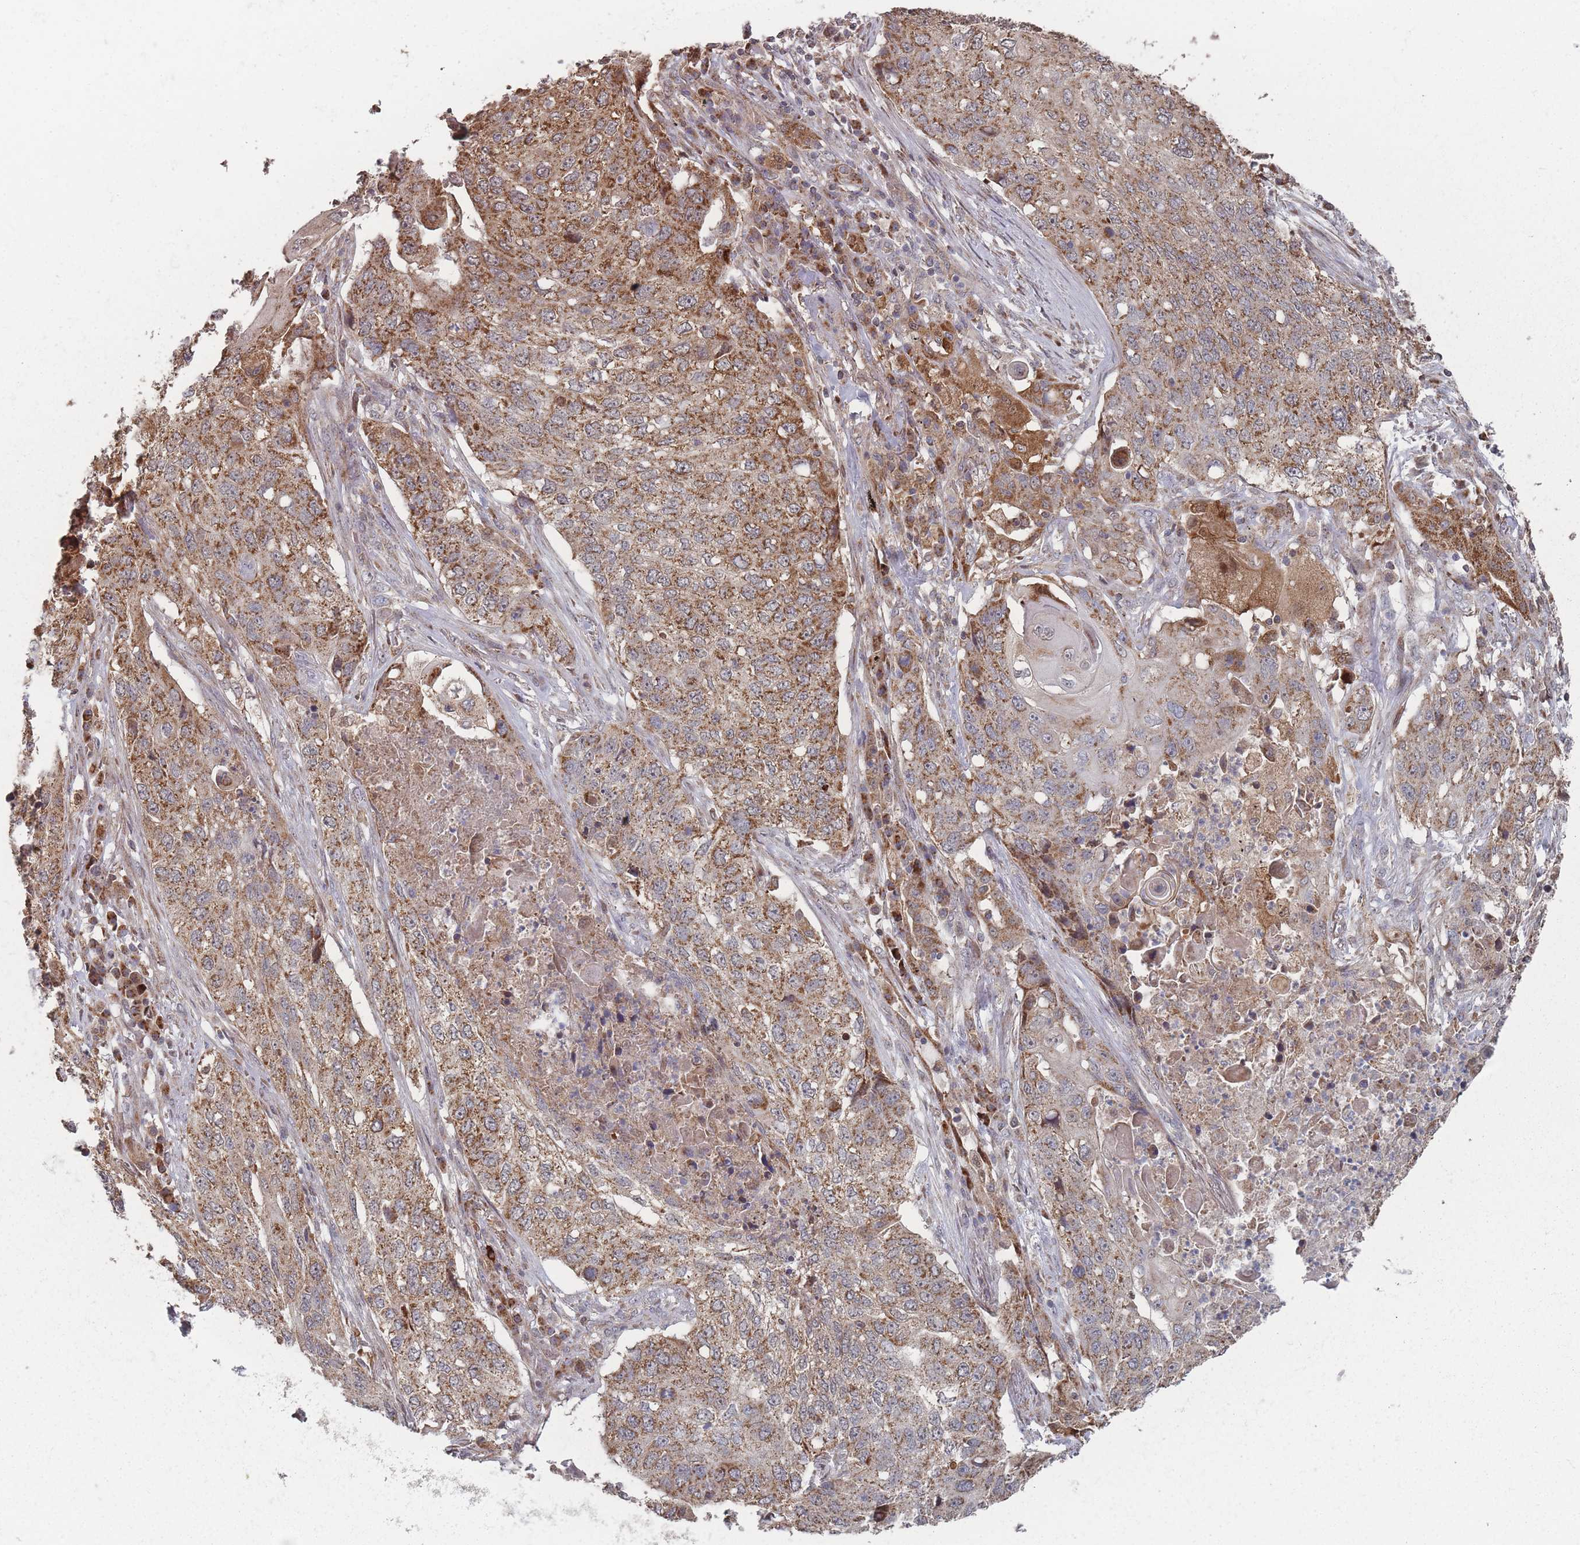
{"staining": {"intensity": "moderate", "quantity": ">75%", "location": "cytoplasmic/membranous"}, "tissue": "lung cancer", "cell_type": "Tumor cells", "image_type": "cancer", "snomed": [{"axis": "morphology", "description": "Squamous cell carcinoma, NOS"}, {"axis": "topography", "description": "Lung"}], "caption": "Immunohistochemistry (IHC) (DAB (3,3'-diaminobenzidine)) staining of human lung cancer (squamous cell carcinoma) displays moderate cytoplasmic/membranous protein expression in about >75% of tumor cells.", "gene": "PSMB3", "patient": {"sex": "female", "age": 63}}